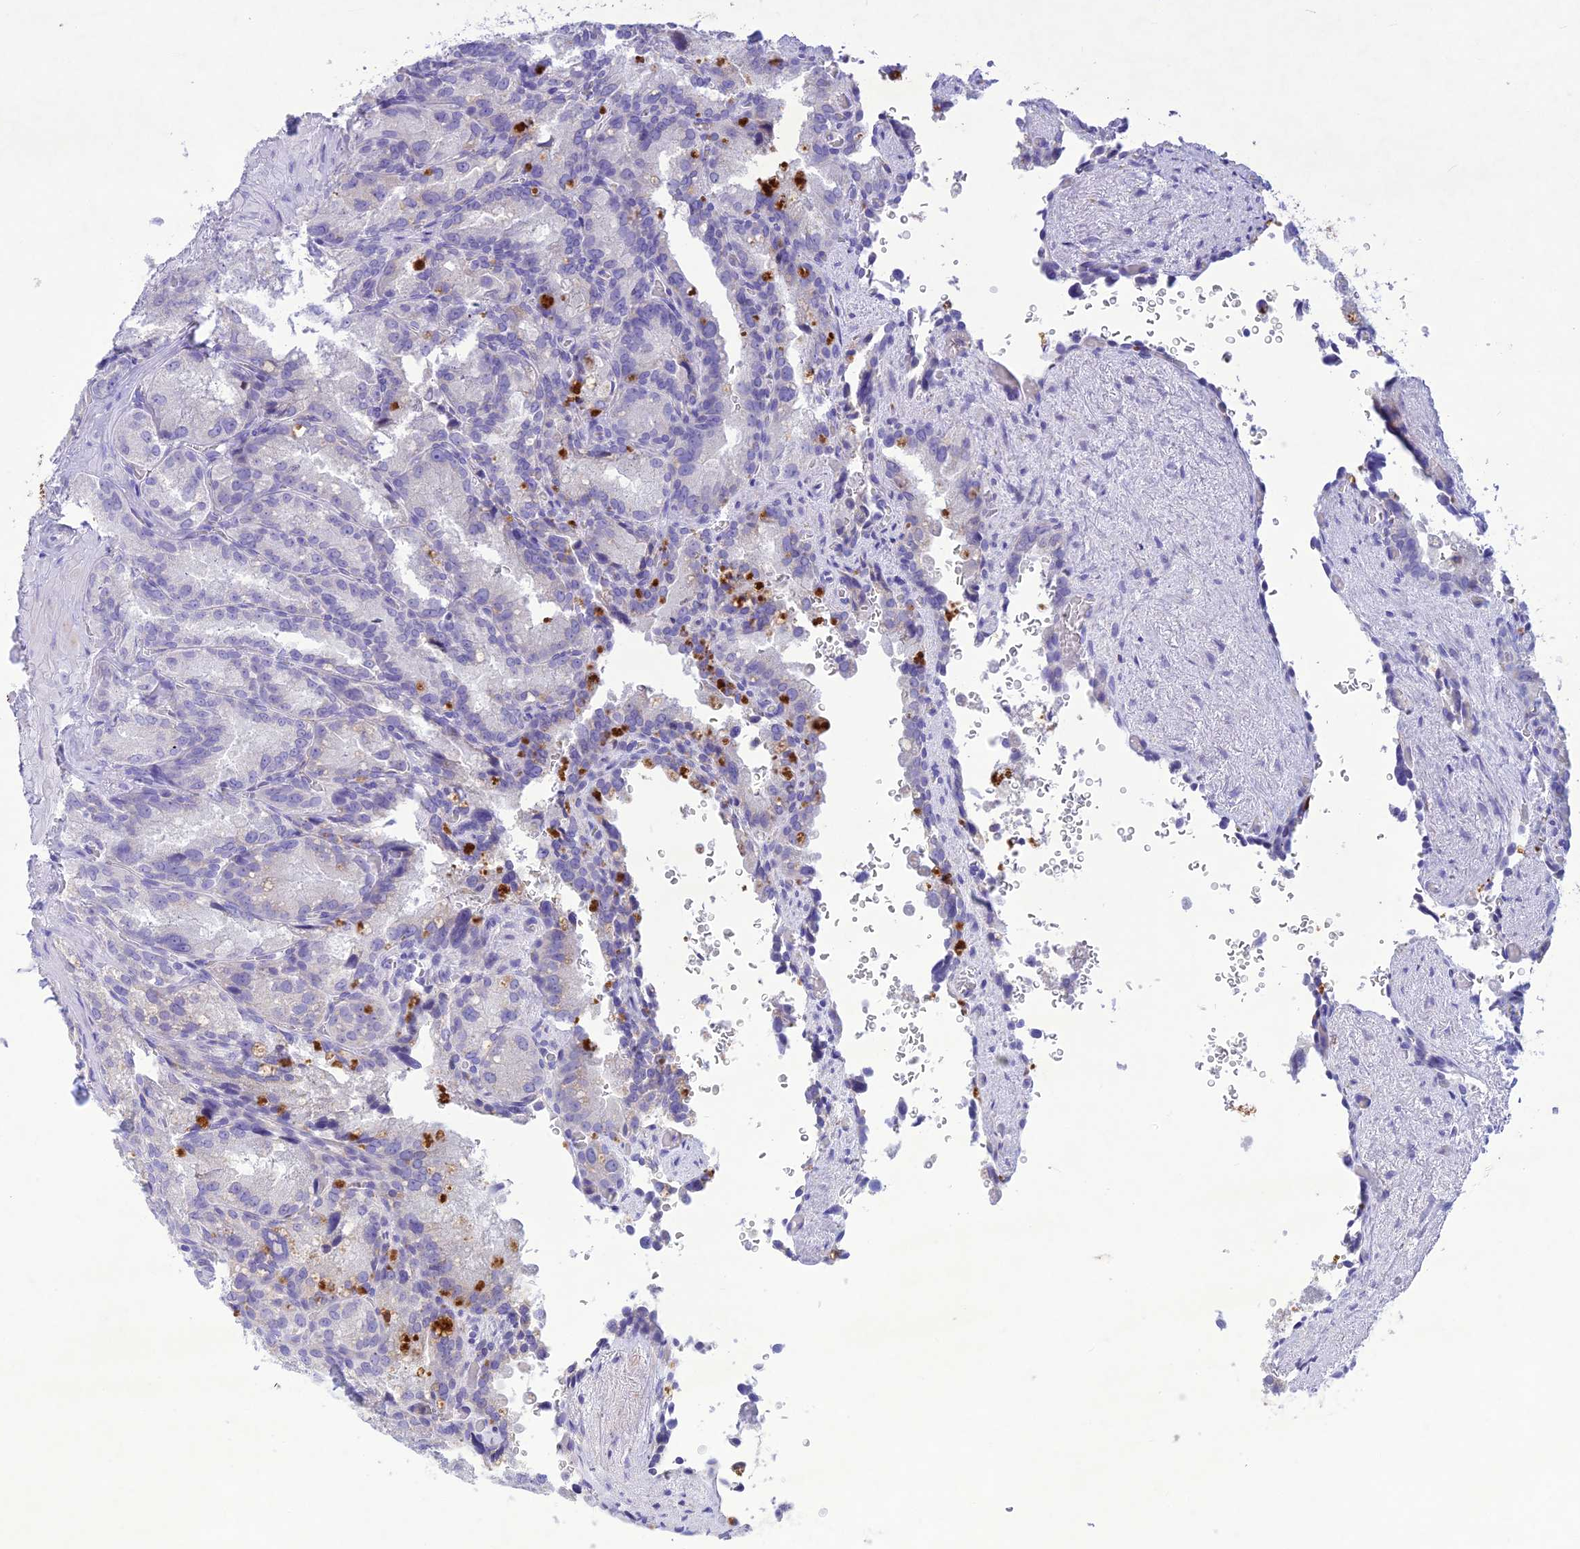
{"staining": {"intensity": "negative", "quantity": "none", "location": "none"}, "tissue": "seminal vesicle", "cell_type": "Glandular cells", "image_type": "normal", "snomed": [{"axis": "morphology", "description": "Normal tissue, NOS"}, {"axis": "topography", "description": "Seminal veicle"}], "caption": "Glandular cells are negative for protein expression in normal human seminal vesicle. The staining was performed using DAB (3,3'-diaminobenzidine) to visualize the protein expression in brown, while the nuclei were stained in blue with hematoxylin (Magnification: 20x).", "gene": "SLC13A5", "patient": {"sex": "male", "age": 62}}